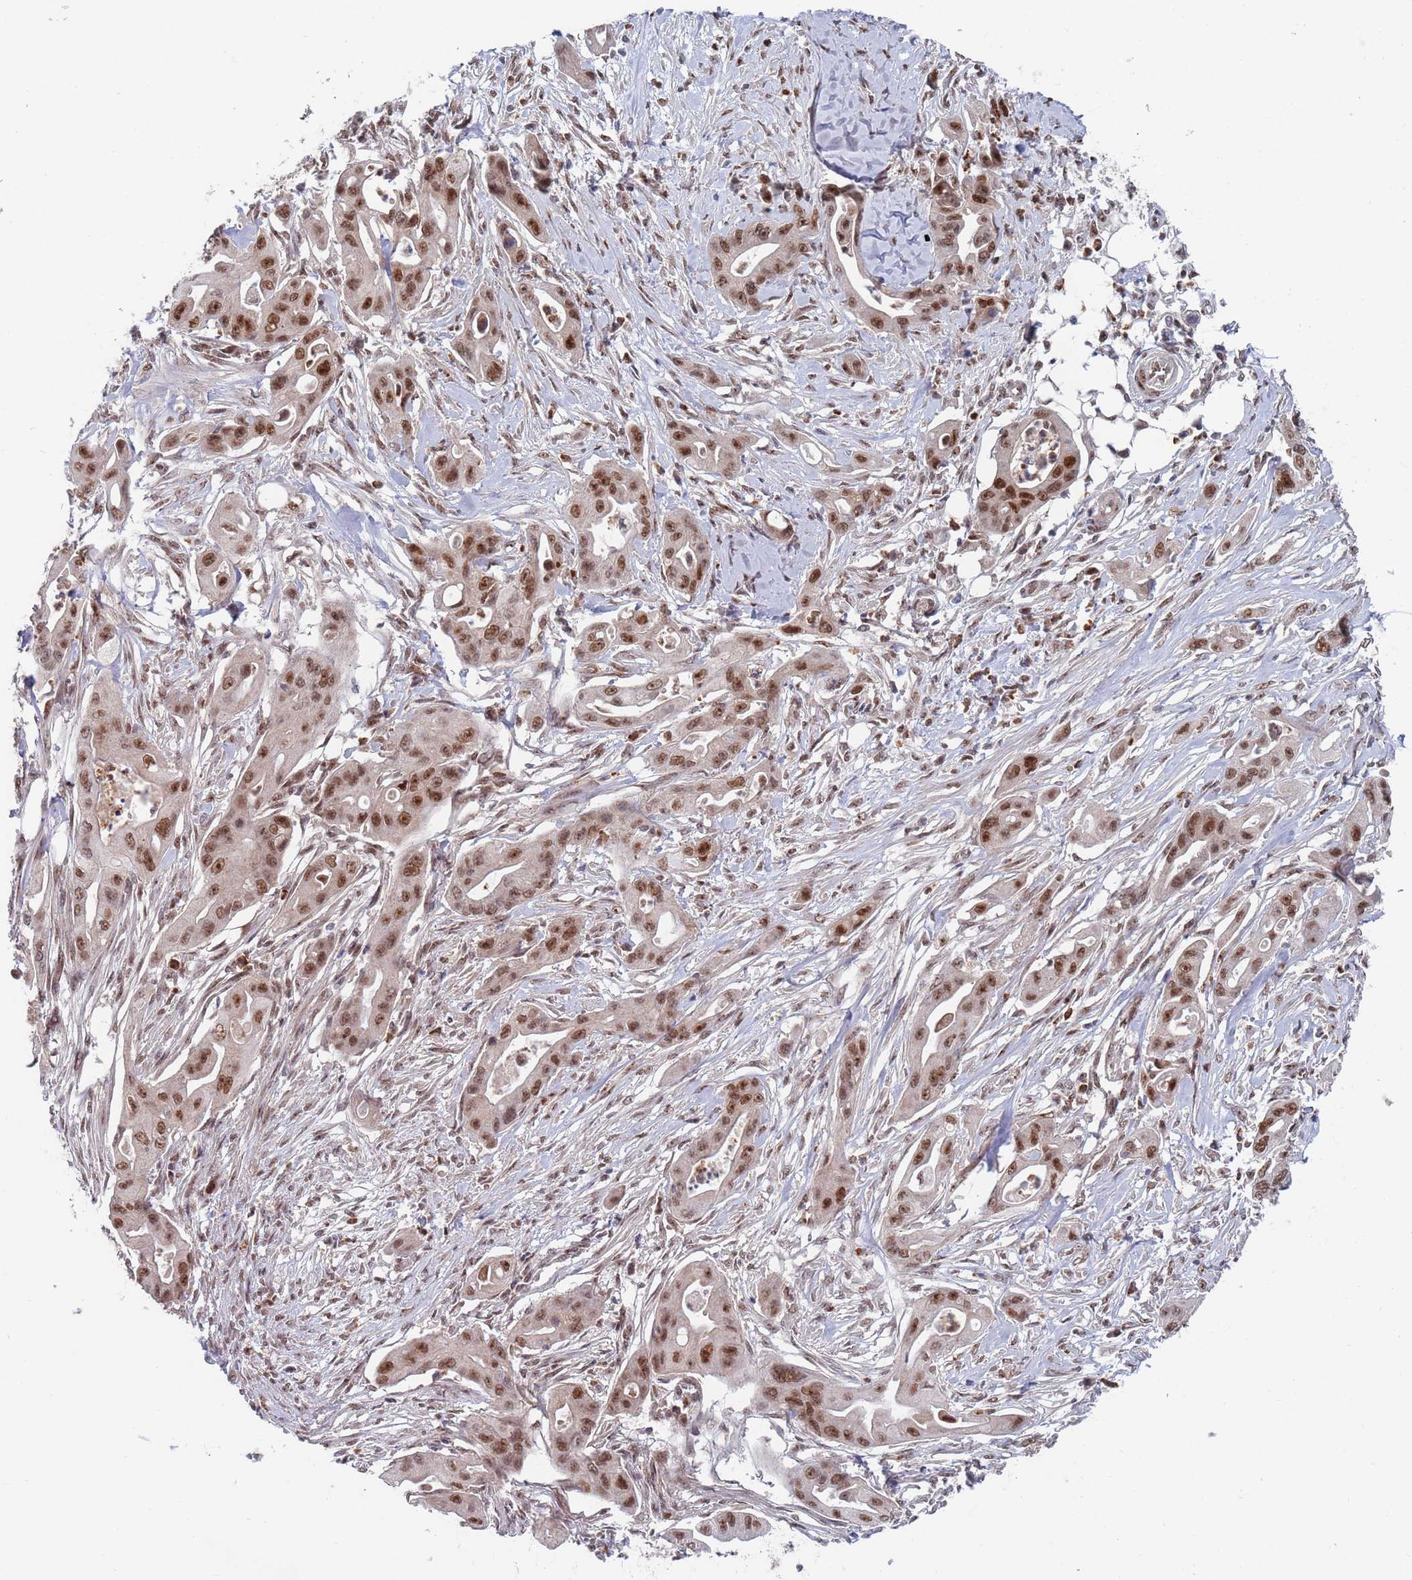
{"staining": {"intensity": "moderate", "quantity": ">75%", "location": "nuclear"}, "tissue": "ovarian cancer", "cell_type": "Tumor cells", "image_type": "cancer", "snomed": [{"axis": "morphology", "description": "Cystadenocarcinoma, mucinous, NOS"}, {"axis": "topography", "description": "Ovary"}], "caption": "Immunohistochemical staining of ovarian mucinous cystadenocarcinoma shows medium levels of moderate nuclear positivity in approximately >75% of tumor cells. (DAB (3,3'-diaminobenzidine) IHC, brown staining for protein, blue staining for nuclei).", "gene": "RPP25", "patient": {"sex": "female", "age": 70}}